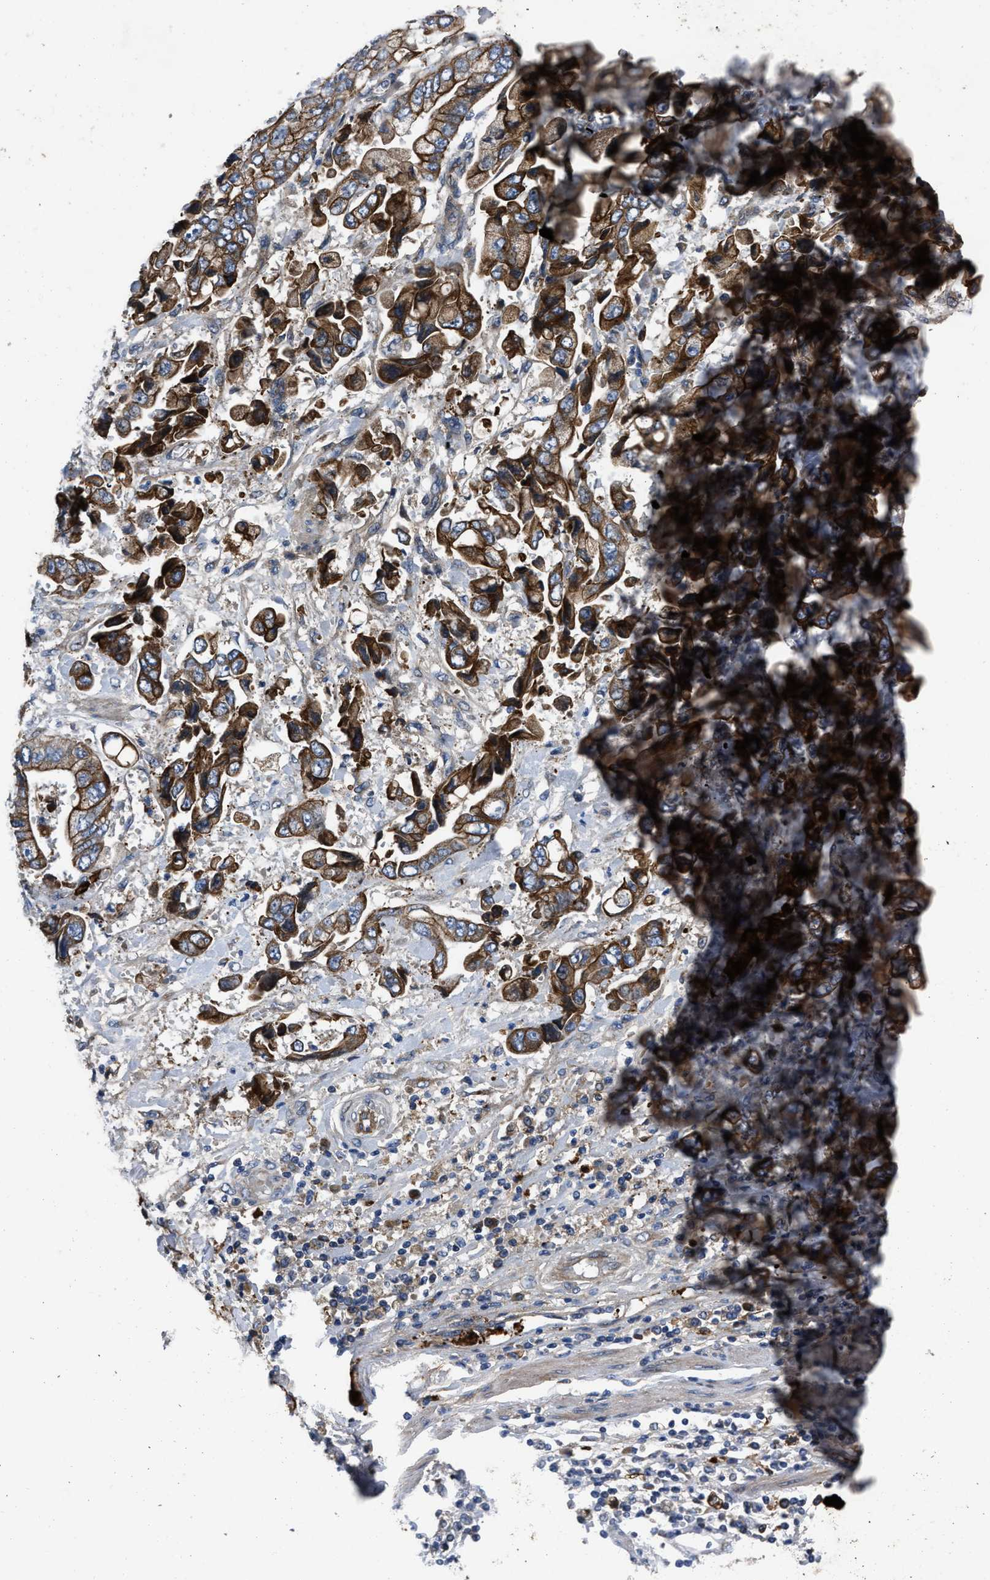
{"staining": {"intensity": "strong", "quantity": ">75%", "location": "cytoplasmic/membranous"}, "tissue": "stomach cancer", "cell_type": "Tumor cells", "image_type": "cancer", "snomed": [{"axis": "morphology", "description": "Normal tissue, NOS"}, {"axis": "morphology", "description": "Adenocarcinoma, NOS"}, {"axis": "topography", "description": "Stomach"}], "caption": "Protein staining of stomach adenocarcinoma tissue reveals strong cytoplasmic/membranous positivity in about >75% of tumor cells.", "gene": "ERC1", "patient": {"sex": "male", "age": 62}}